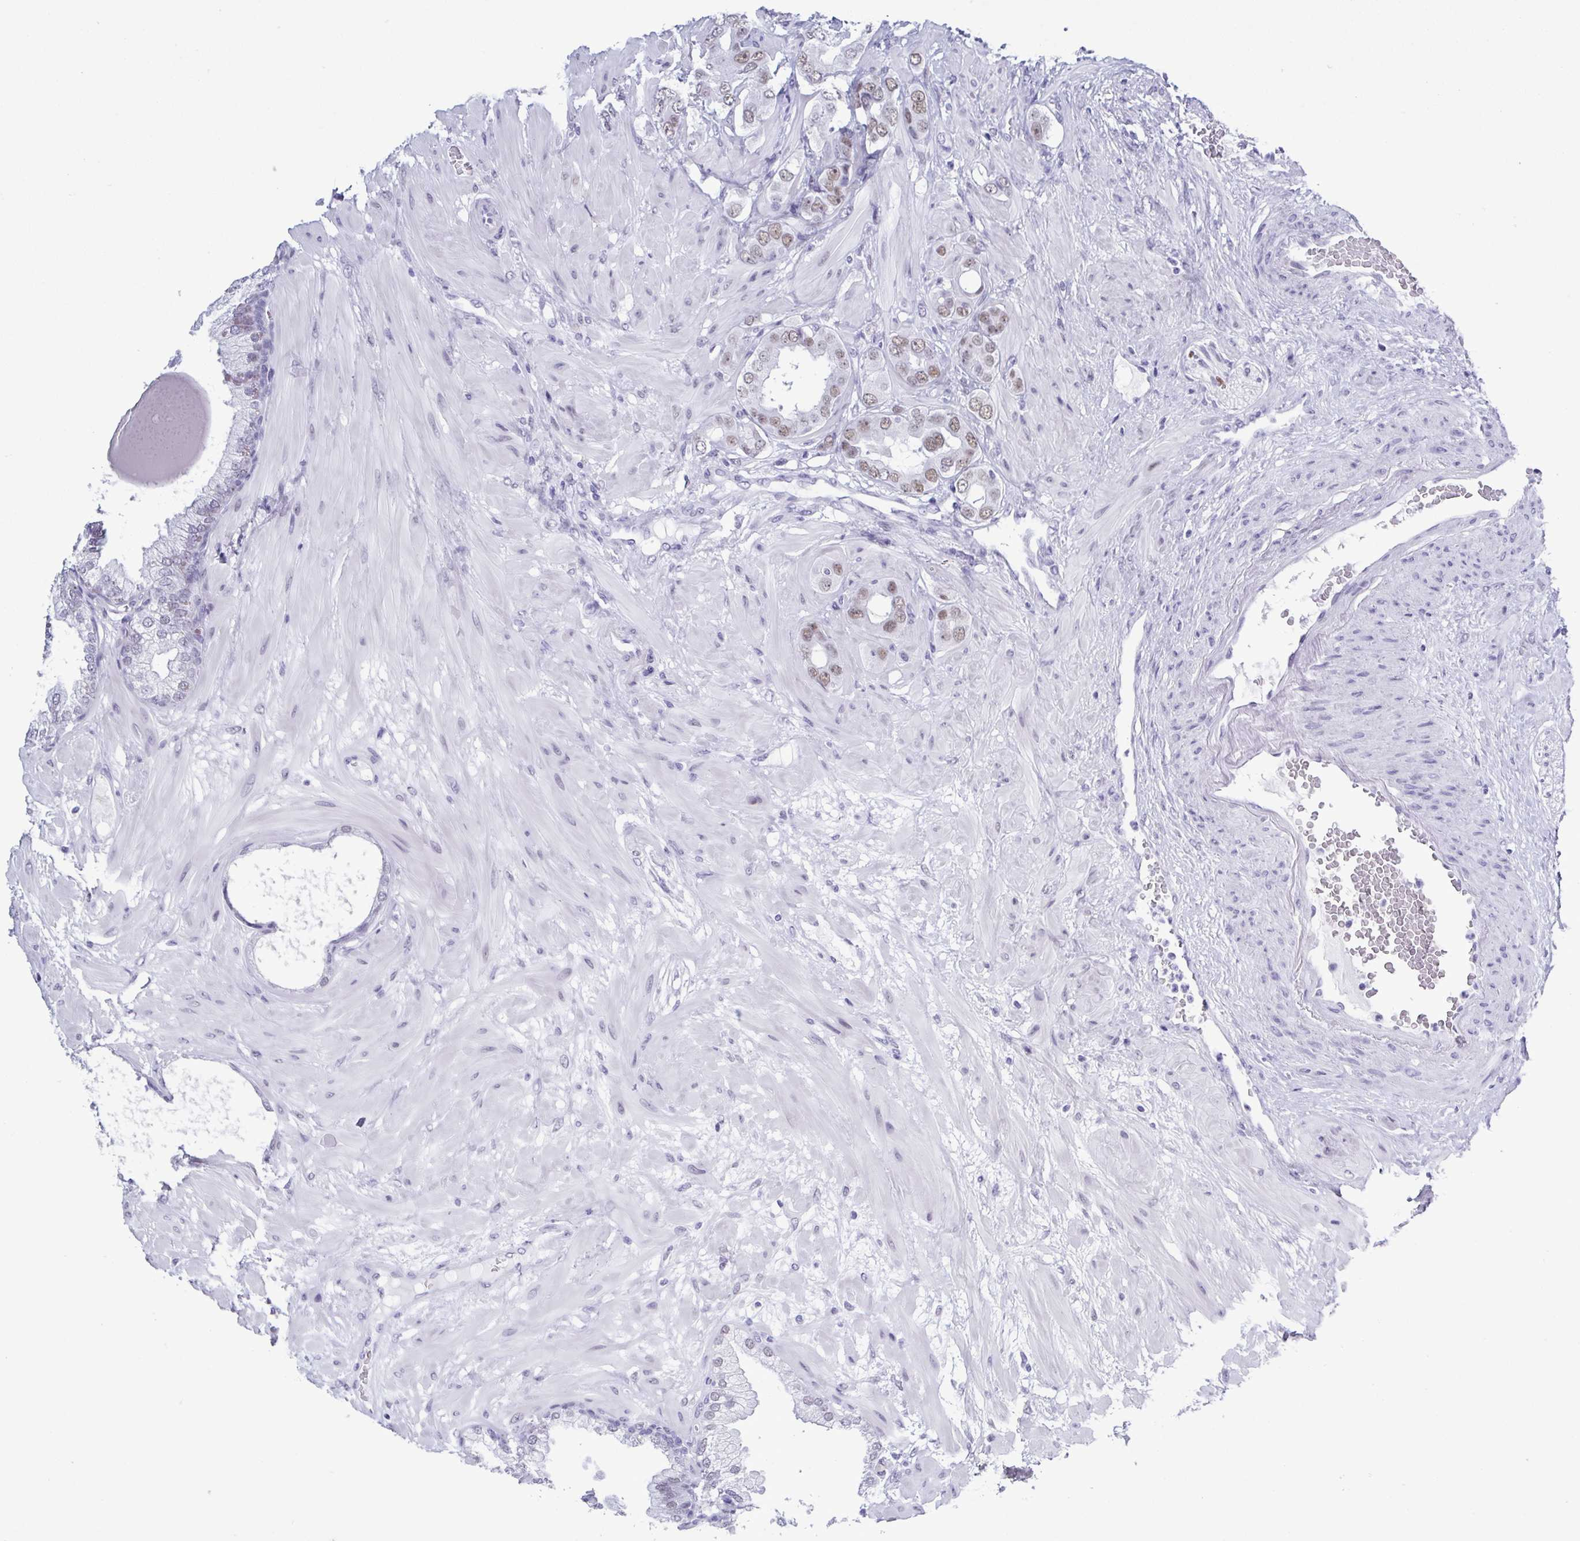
{"staining": {"intensity": "weak", "quantity": "25%-75%", "location": "nuclear"}, "tissue": "prostate cancer", "cell_type": "Tumor cells", "image_type": "cancer", "snomed": [{"axis": "morphology", "description": "Adenocarcinoma, Low grade"}, {"axis": "topography", "description": "Prostate"}], "caption": "Prostate low-grade adenocarcinoma stained for a protein (brown) reveals weak nuclear positive staining in about 25%-75% of tumor cells.", "gene": "SUGP2", "patient": {"sex": "male", "age": 57}}